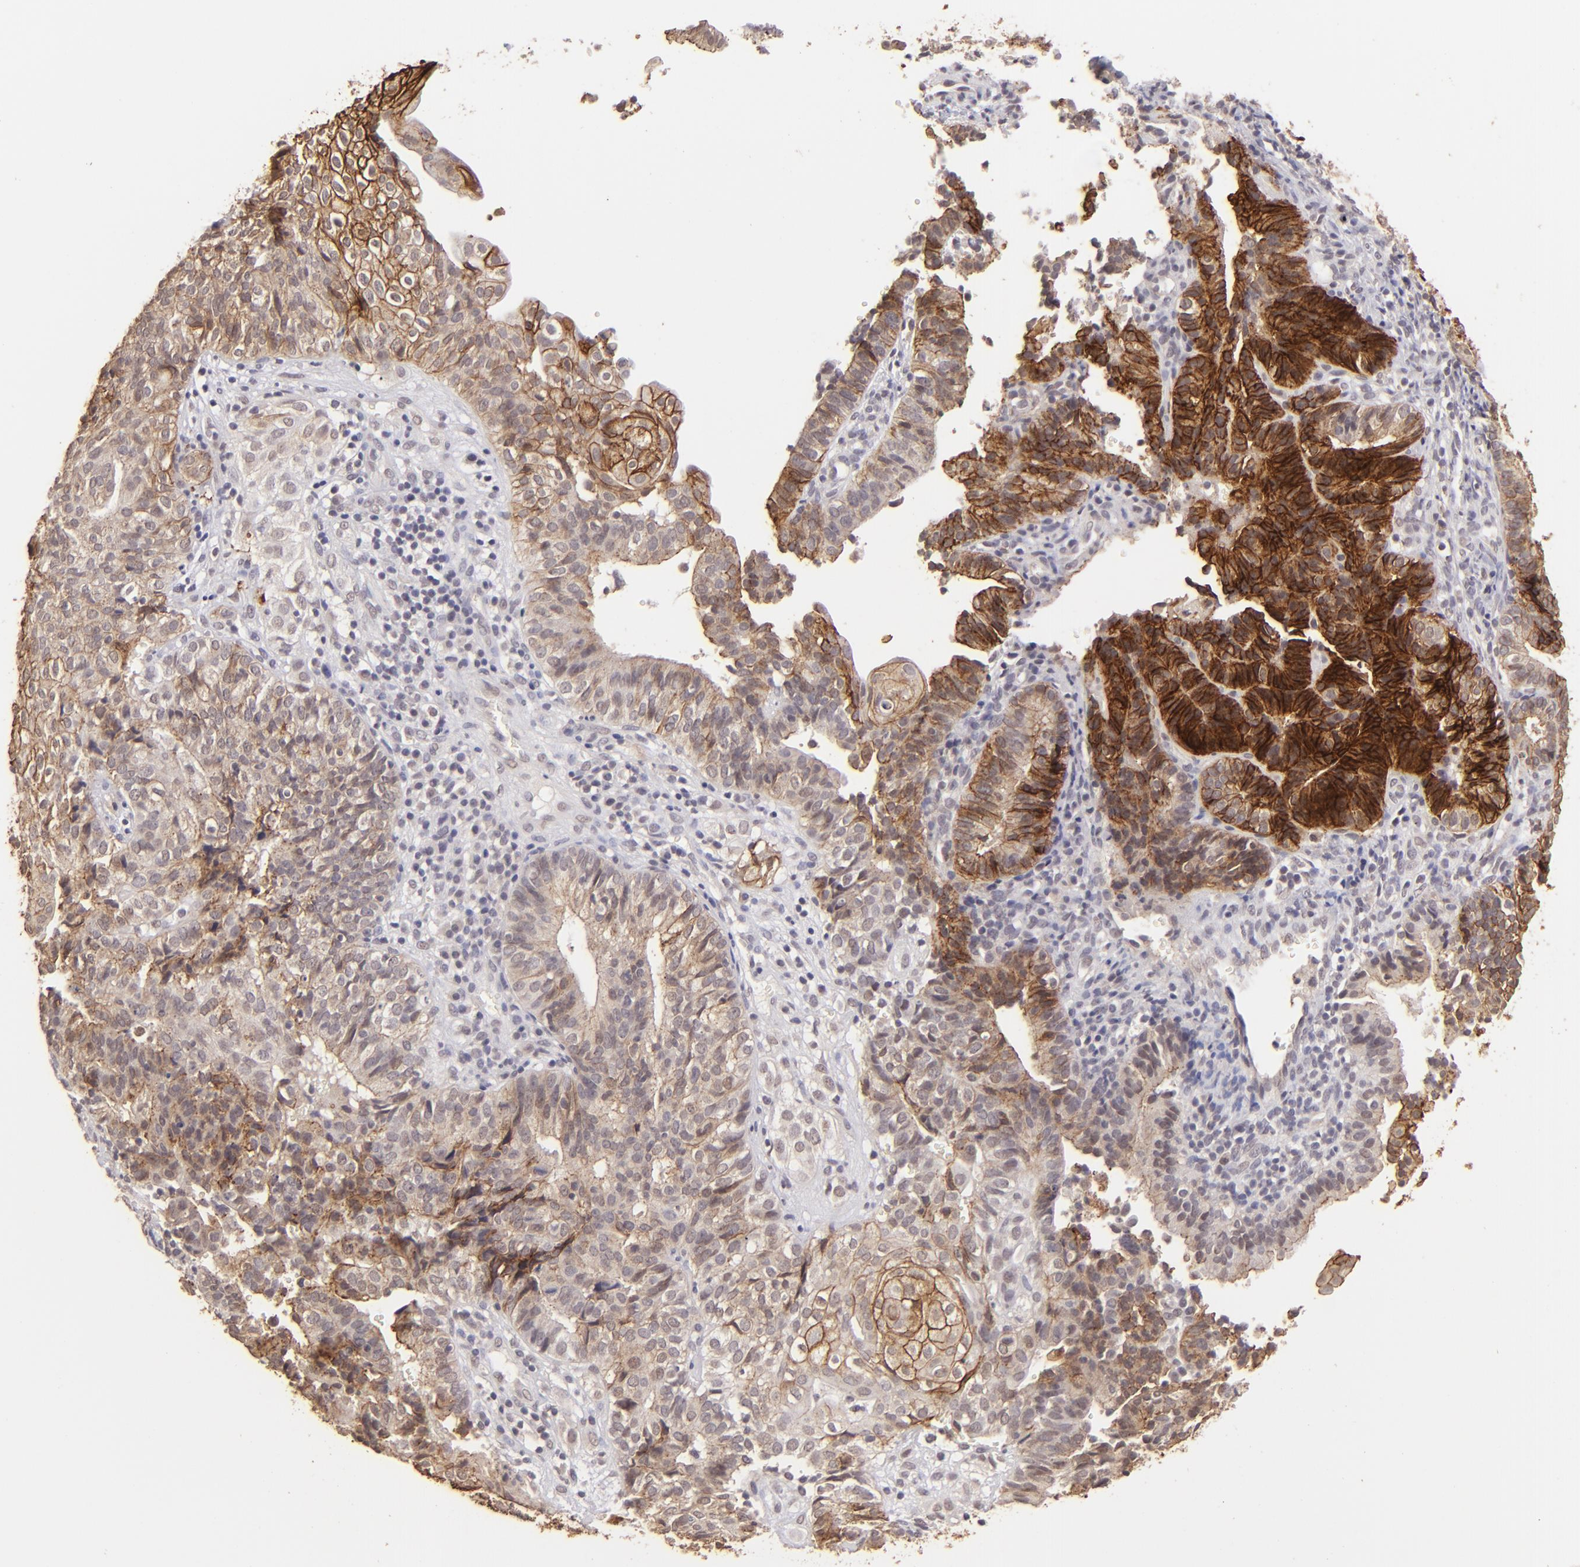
{"staining": {"intensity": "moderate", "quantity": ">75%", "location": "cytoplasmic/membranous"}, "tissue": "cervical cancer", "cell_type": "Tumor cells", "image_type": "cancer", "snomed": [{"axis": "morphology", "description": "Adenocarcinoma, NOS"}, {"axis": "topography", "description": "Cervix"}], "caption": "Immunohistochemistry (IHC) image of neoplastic tissue: cervical cancer (adenocarcinoma) stained using IHC demonstrates medium levels of moderate protein expression localized specifically in the cytoplasmic/membranous of tumor cells, appearing as a cytoplasmic/membranous brown color.", "gene": "CLDN1", "patient": {"sex": "female", "age": 60}}